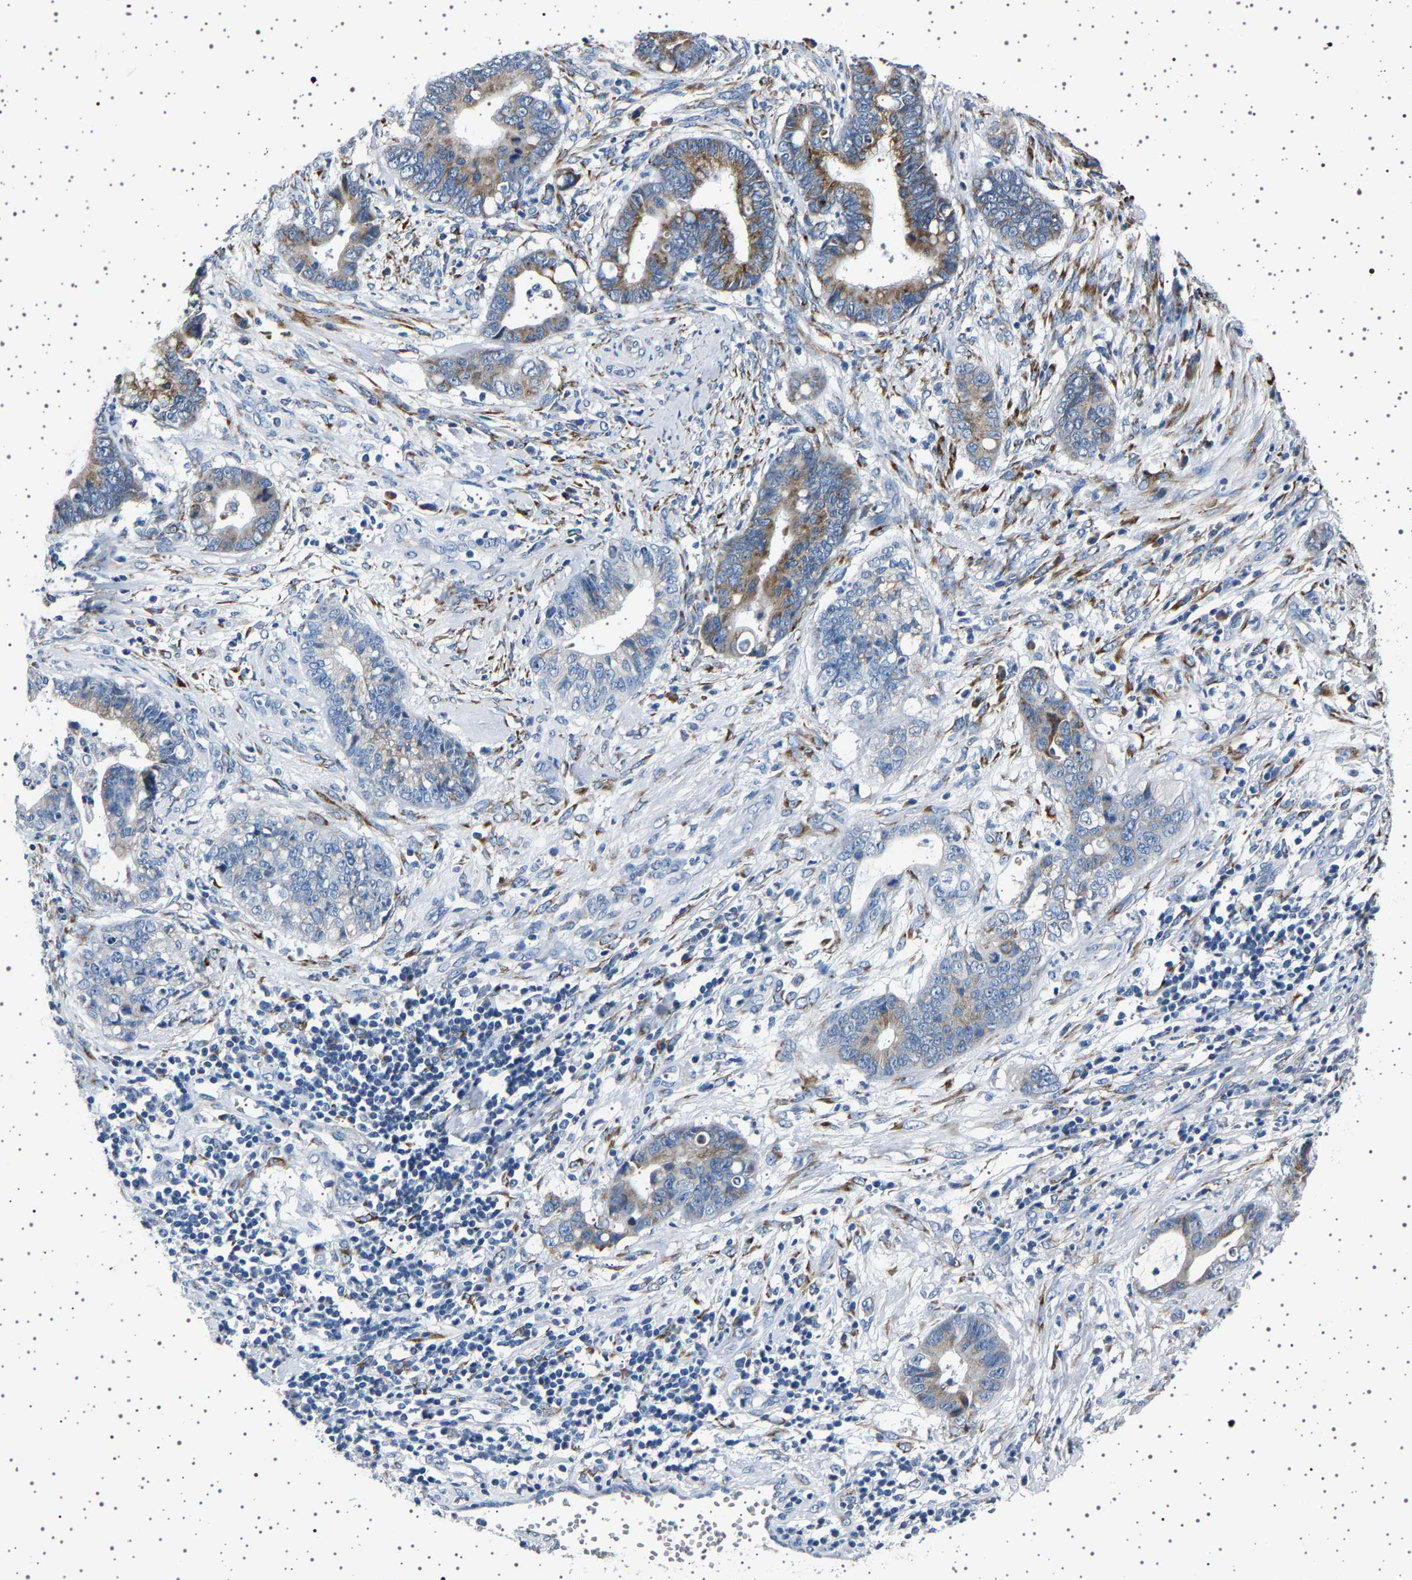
{"staining": {"intensity": "moderate", "quantity": ">75%", "location": "cytoplasmic/membranous"}, "tissue": "cervical cancer", "cell_type": "Tumor cells", "image_type": "cancer", "snomed": [{"axis": "morphology", "description": "Adenocarcinoma, NOS"}, {"axis": "topography", "description": "Cervix"}], "caption": "An immunohistochemistry (IHC) histopathology image of tumor tissue is shown. Protein staining in brown labels moderate cytoplasmic/membranous positivity in cervical adenocarcinoma within tumor cells. The staining was performed using DAB (3,3'-diaminobenzidine) to visualize the protein expression in brown, while the nuclei were stained in blue with hematoxylin (Magnification: 20x).", "gene": "FTCD", "patient": {"sex": "female", "age": 44}}